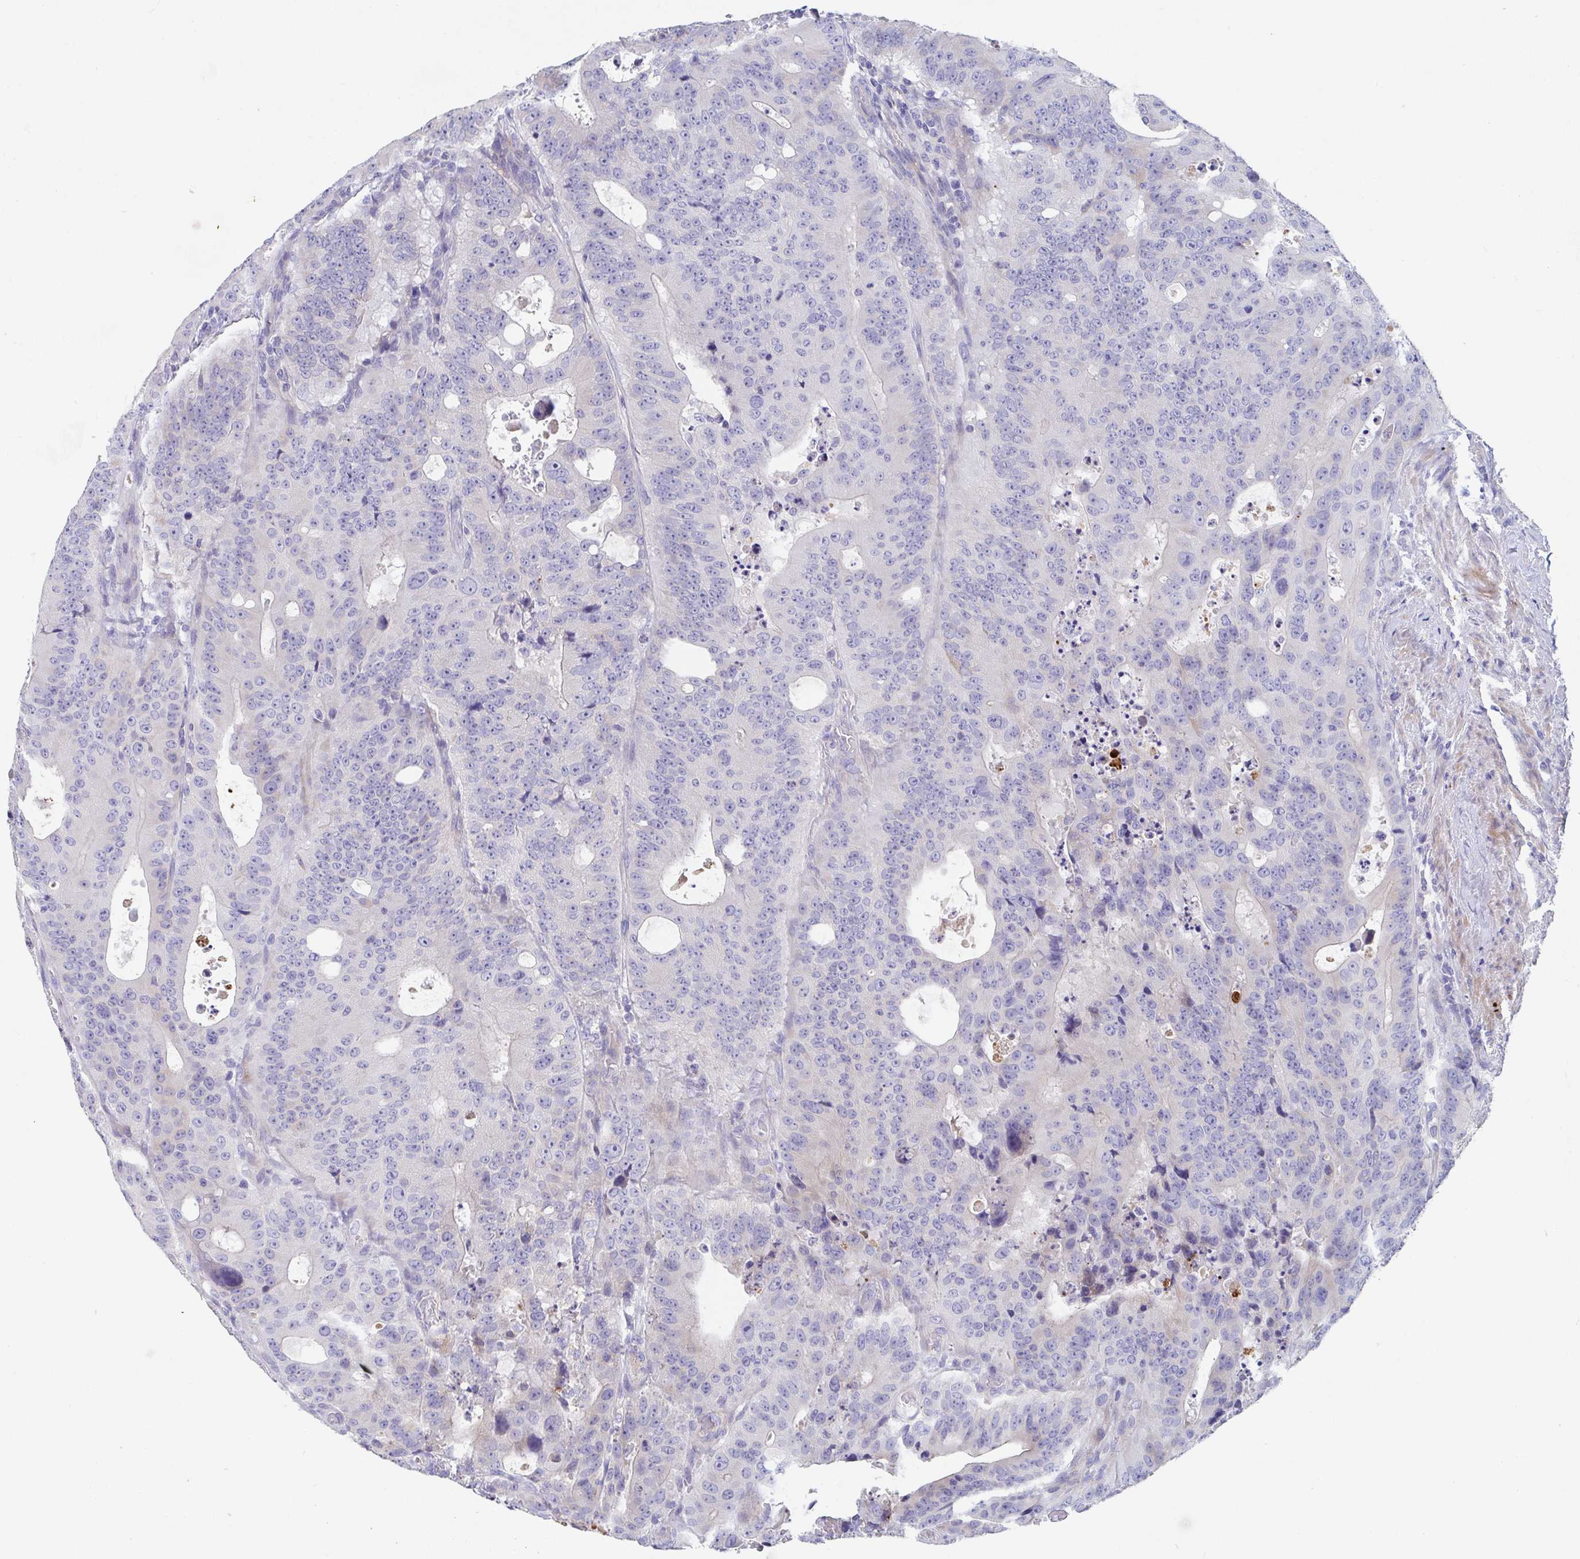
{"staining": {"intensity": "negative", "quantity": "none", "location": "none"}, "tissue": "colorectal cancer", "cell_type": "Tumor cells", "image_type": "cancer", "snomed": [{"axis": "morphology", "description": "Adenocarcinoma, NOS"}, {"axis": "topography", "description": "Colon"}], "caption": "Protein analysis of colorectal adenocarcinoma exhibits no significant staining in tumor cells. (Brightfield microscopy of DAB (3,3'-diaminobenzidine) IHC at high magnification).", "gene": "ZNF561", "patient": {"sex": "male", "age": 62}}